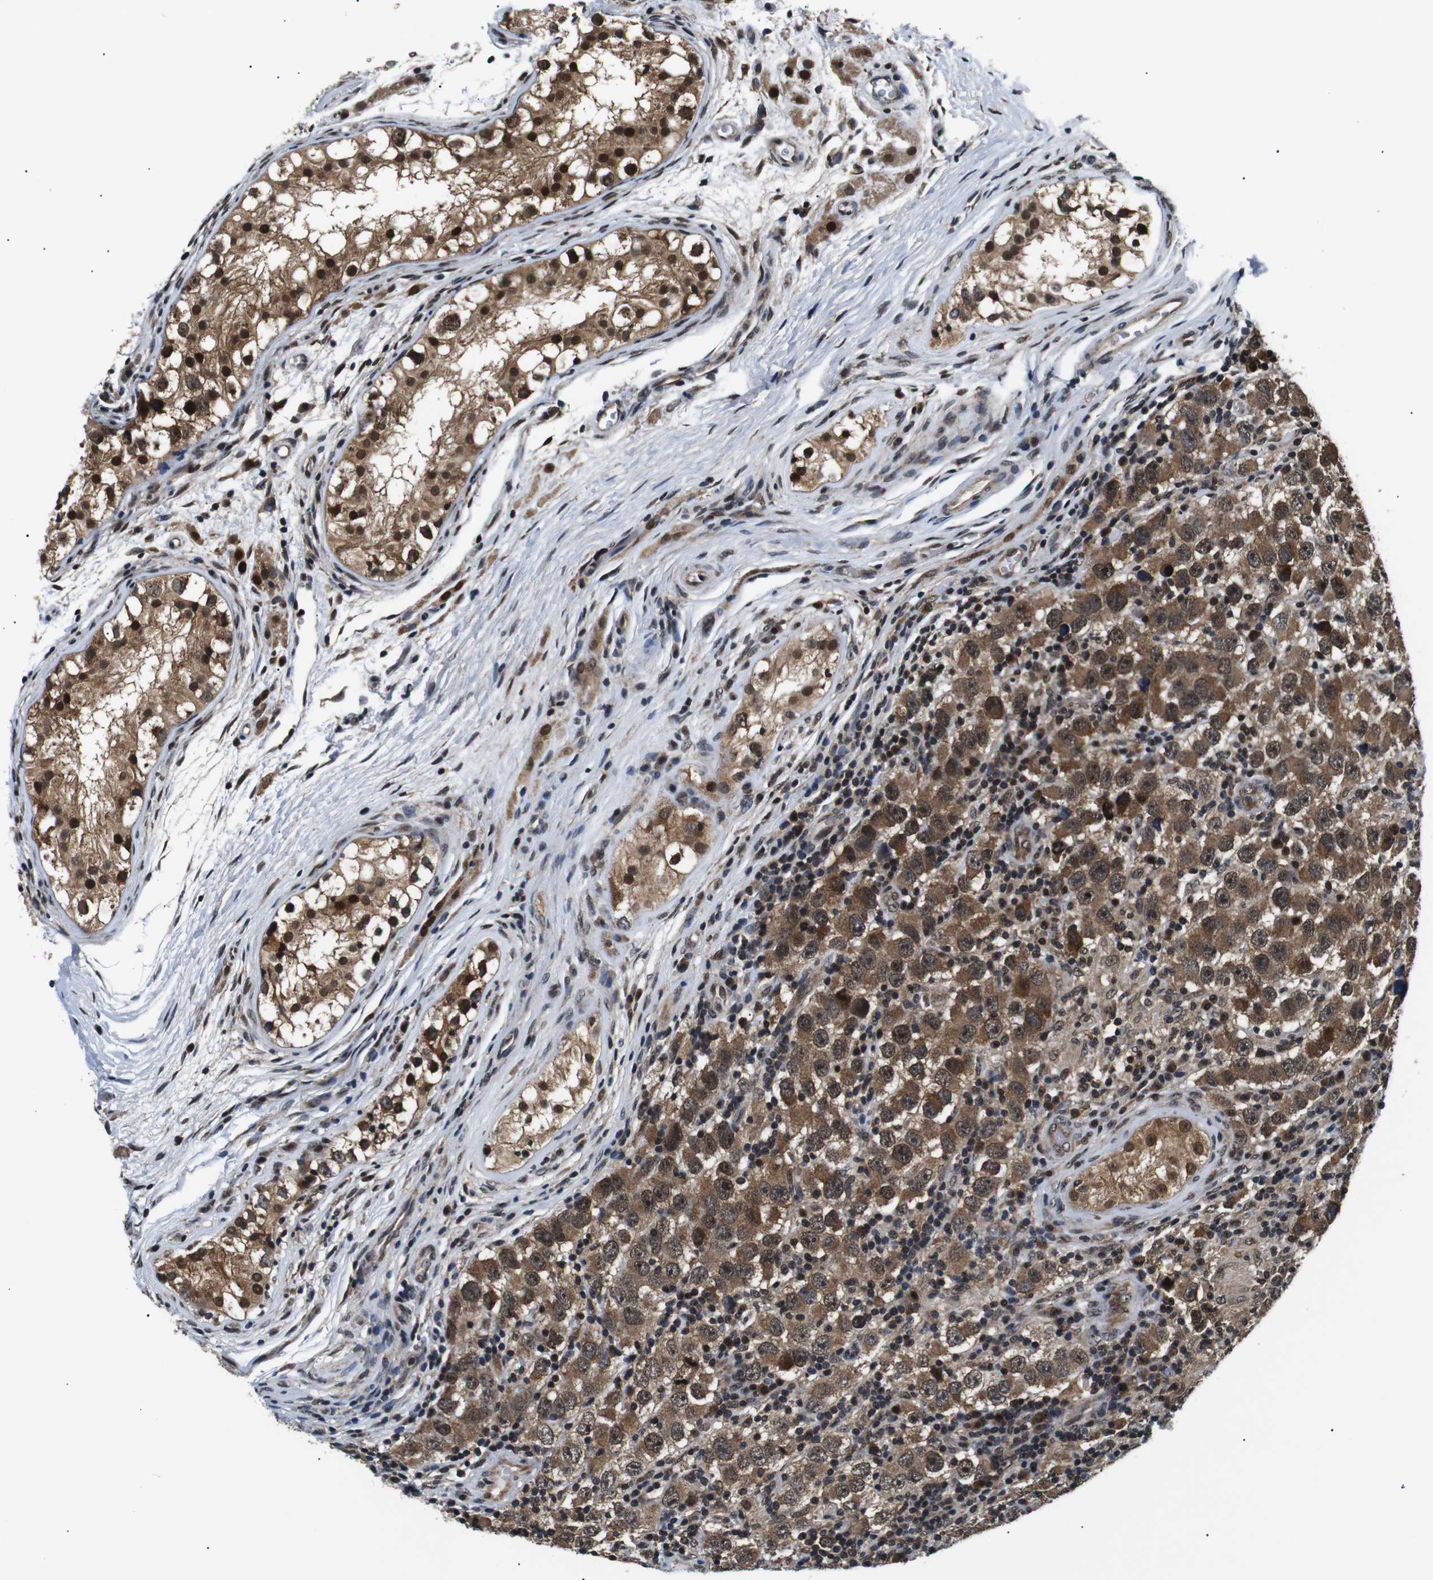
{"staining": {"intensity": "moderate", "quantity": ">75%", "location": "cytoplasmic/membranous,nuclear"}, "tissue": "testis cancer", "cell_type": "Tumor cells", "image_type": "cancer", "snomed": [{"axis": "morphology", "description": "Carcinoma, Embryonal, NOS"}, {"axis": "topography", "description": "Testis"}], "caption": "There is medium levels of moderate cytoplasmic/membranous and nuclear positivity in tumor cells of testis embryonal carcinoma, as demonstrated by immunohistochemical staining (brown color).", "gene": "SKP1", "patient": {"sex": "male", "age": 21}}